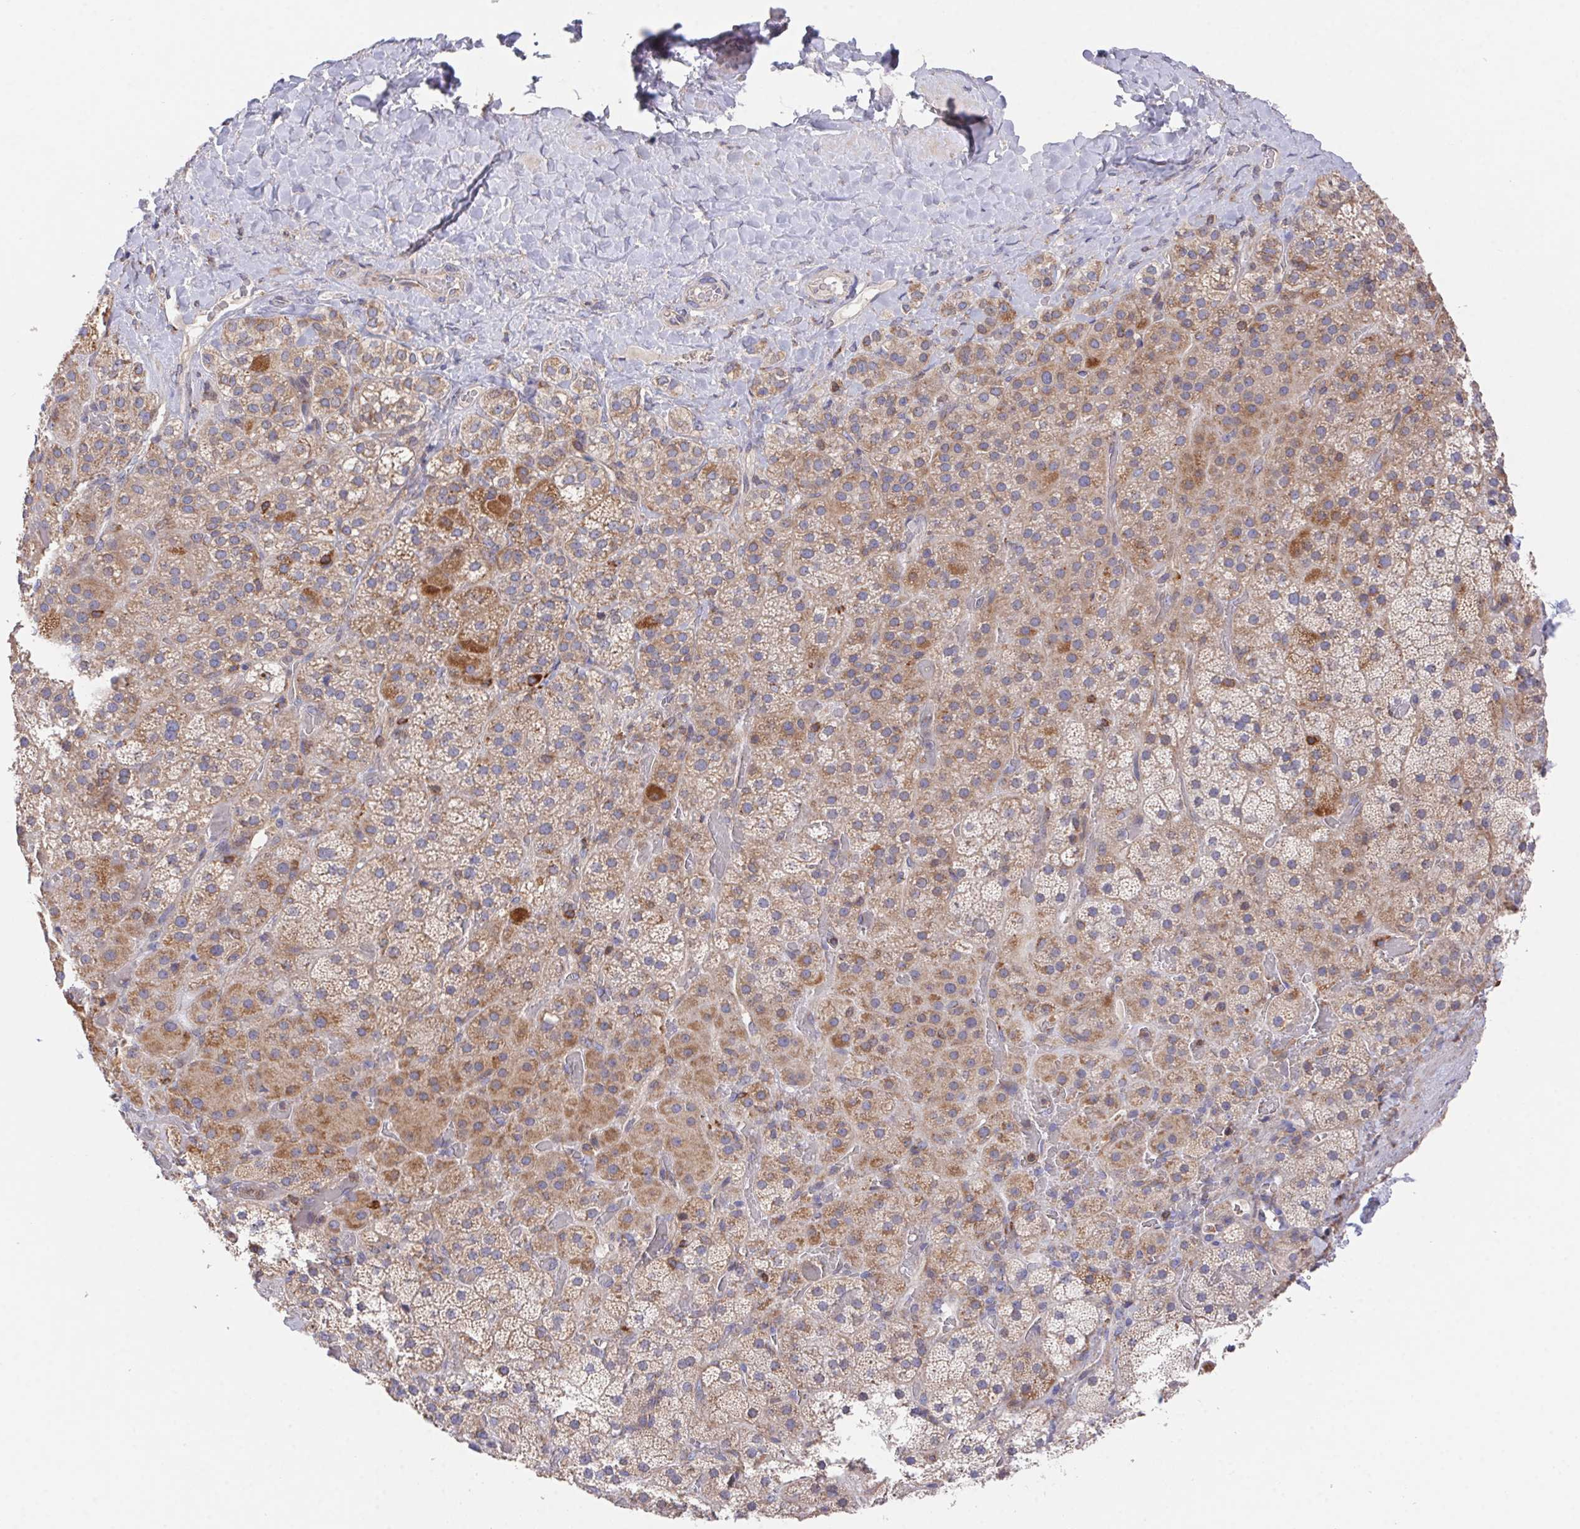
{"staining": {"intensity": "moderate", "quantity": "25%-75%", "location": "cytoplasmic/membranous"}, "tissue": "adrenal gland", "cell_type": "Glandular cells", "image_type": "normal", "snomed": [{"axis": "morphology", "description": "Normal tissue, NOS"}, {"axis": "topography", "description": "Adrenal gland"}], "caption": "Human adrenal gland stained with a brown dye demonstrates moderate cytoplasmic/membranous positive expression in approximately 25%-75% of glandular cells.", "gene": "FAM241A", "patient": {"sex": "male", "age": 57}}